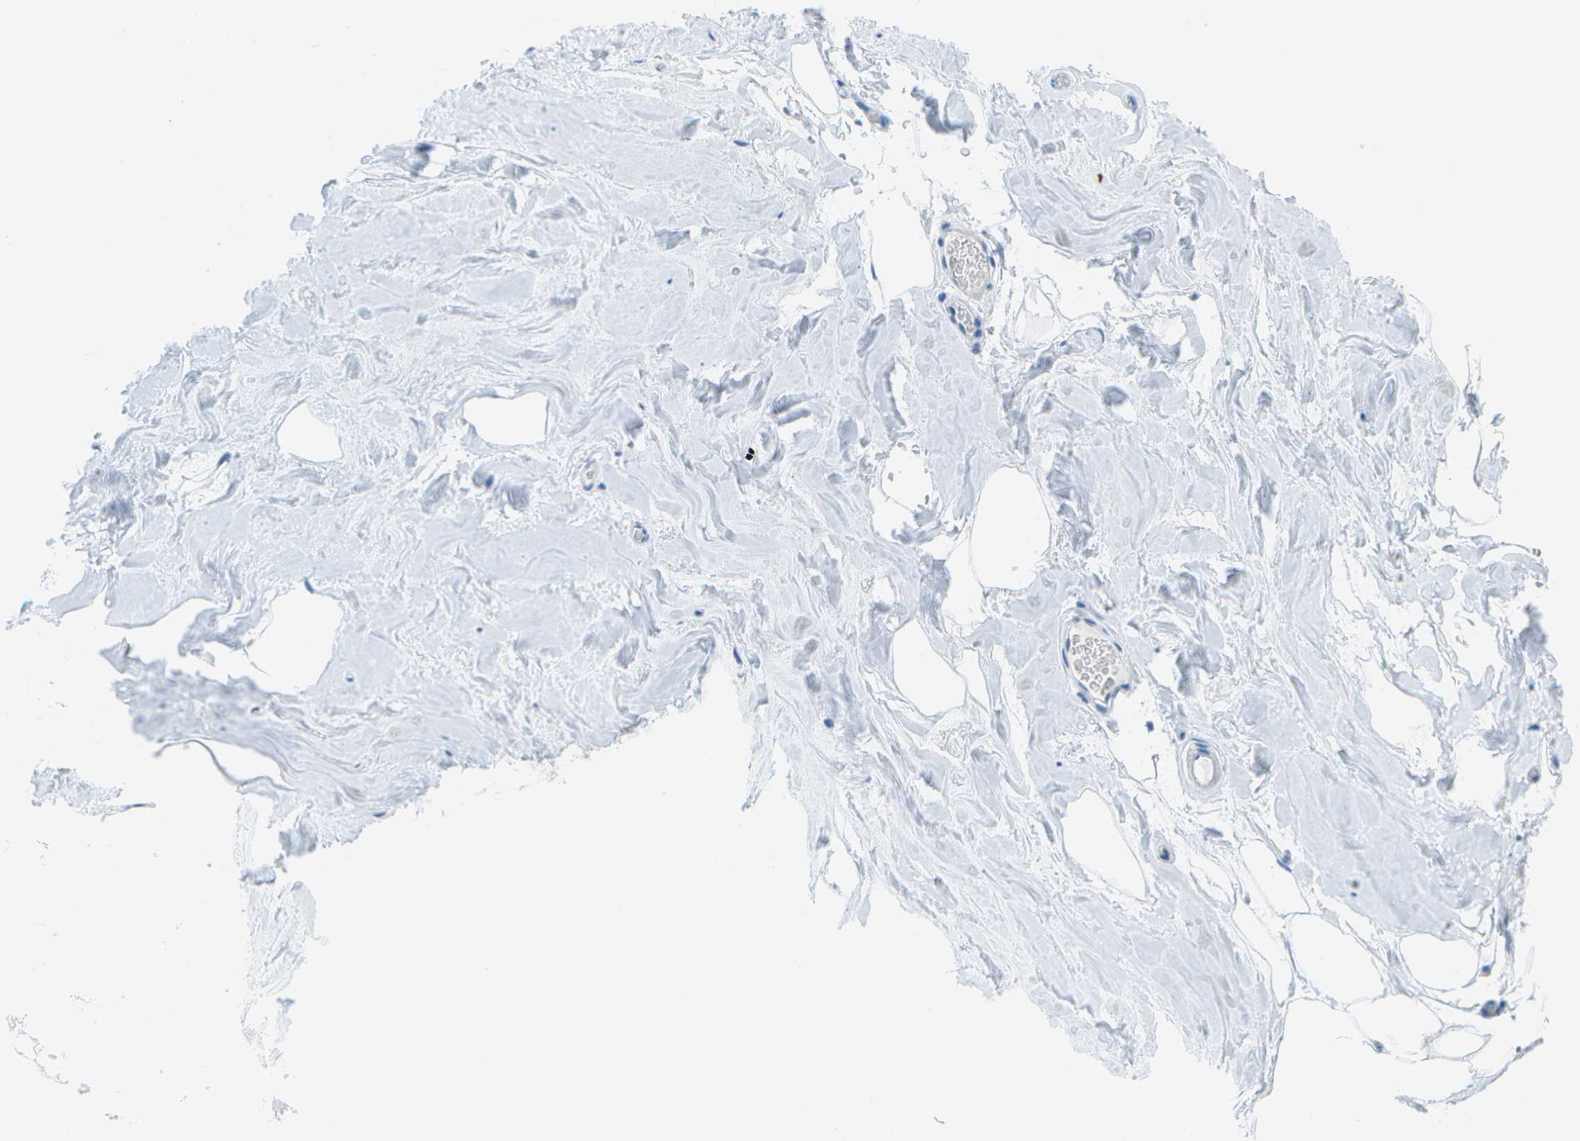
{"staining": {"intensity": "negative", "quantity": "none", "location": "none"}, "tissue": "breast", "cell_type": "Adipocytes", "image_type": "normal", "snomed": [{"axis": "morphology", "description": "Normal tissue, NOS"}, {"axis": "topography", "description": "Breast"}], "caption": "Benign breast was stained to show a protein in brown. There is no significant expression in adipocytes. Nuclei are stained in blue.", "gene": "CDHR2", "patient": {"sex": "female", "age": 75}}